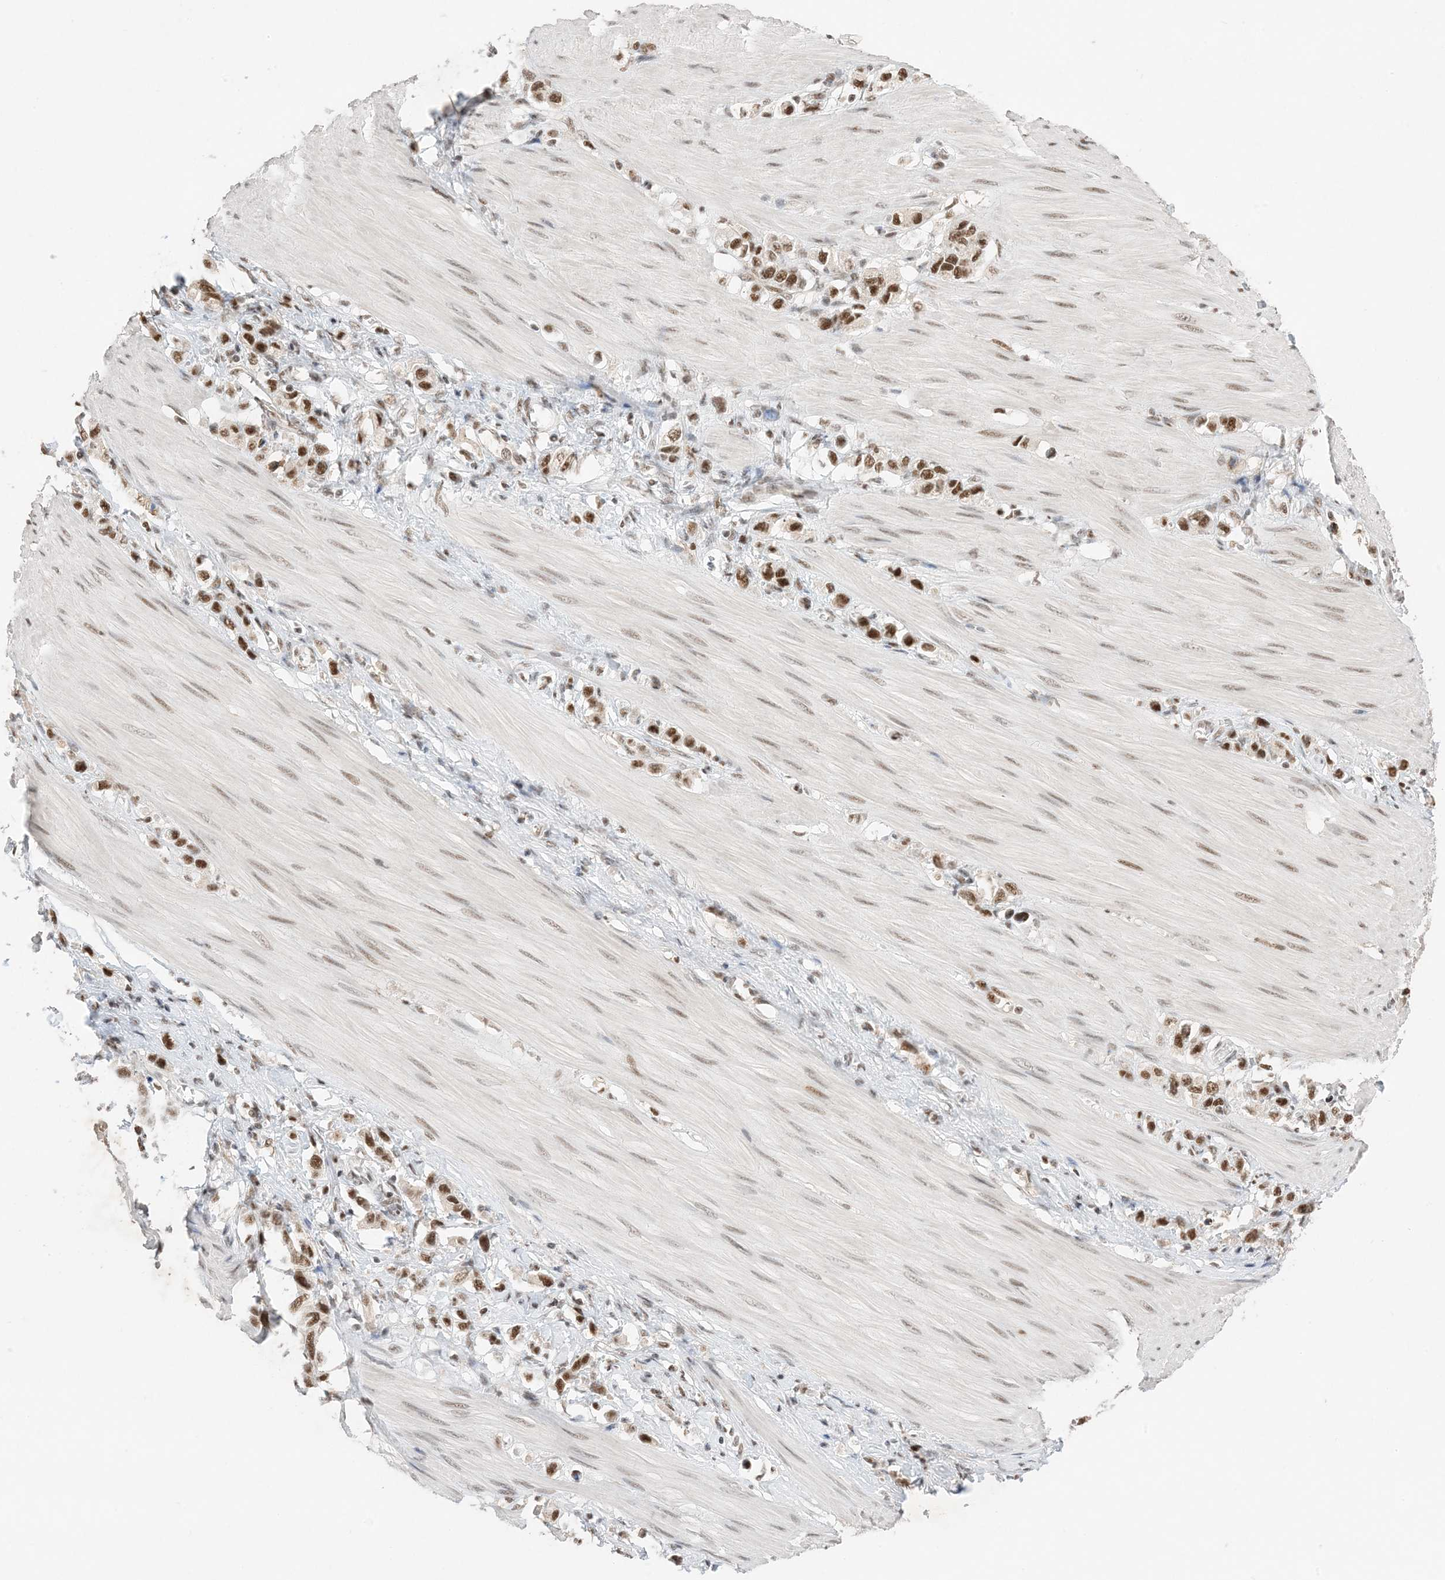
{"staining": {"intensity": "strong", "quantity": ">75%", "location": "nuclear"}, "tissue": "stomach cancer", "cell_type": "Tumor cells", "image_type": "cancer", "snomed": [{"axis": "morphology", "description": "Adenocarcinoma, NOS"}, {"axis": "topography", "description": "Stomach"}], "caption": "Strong nuclear protein positivity is present in about >75% of tumor cells in stomach cancer.", "gene": "SF3A3", "patient": {"sex": "female", "age": 65}}